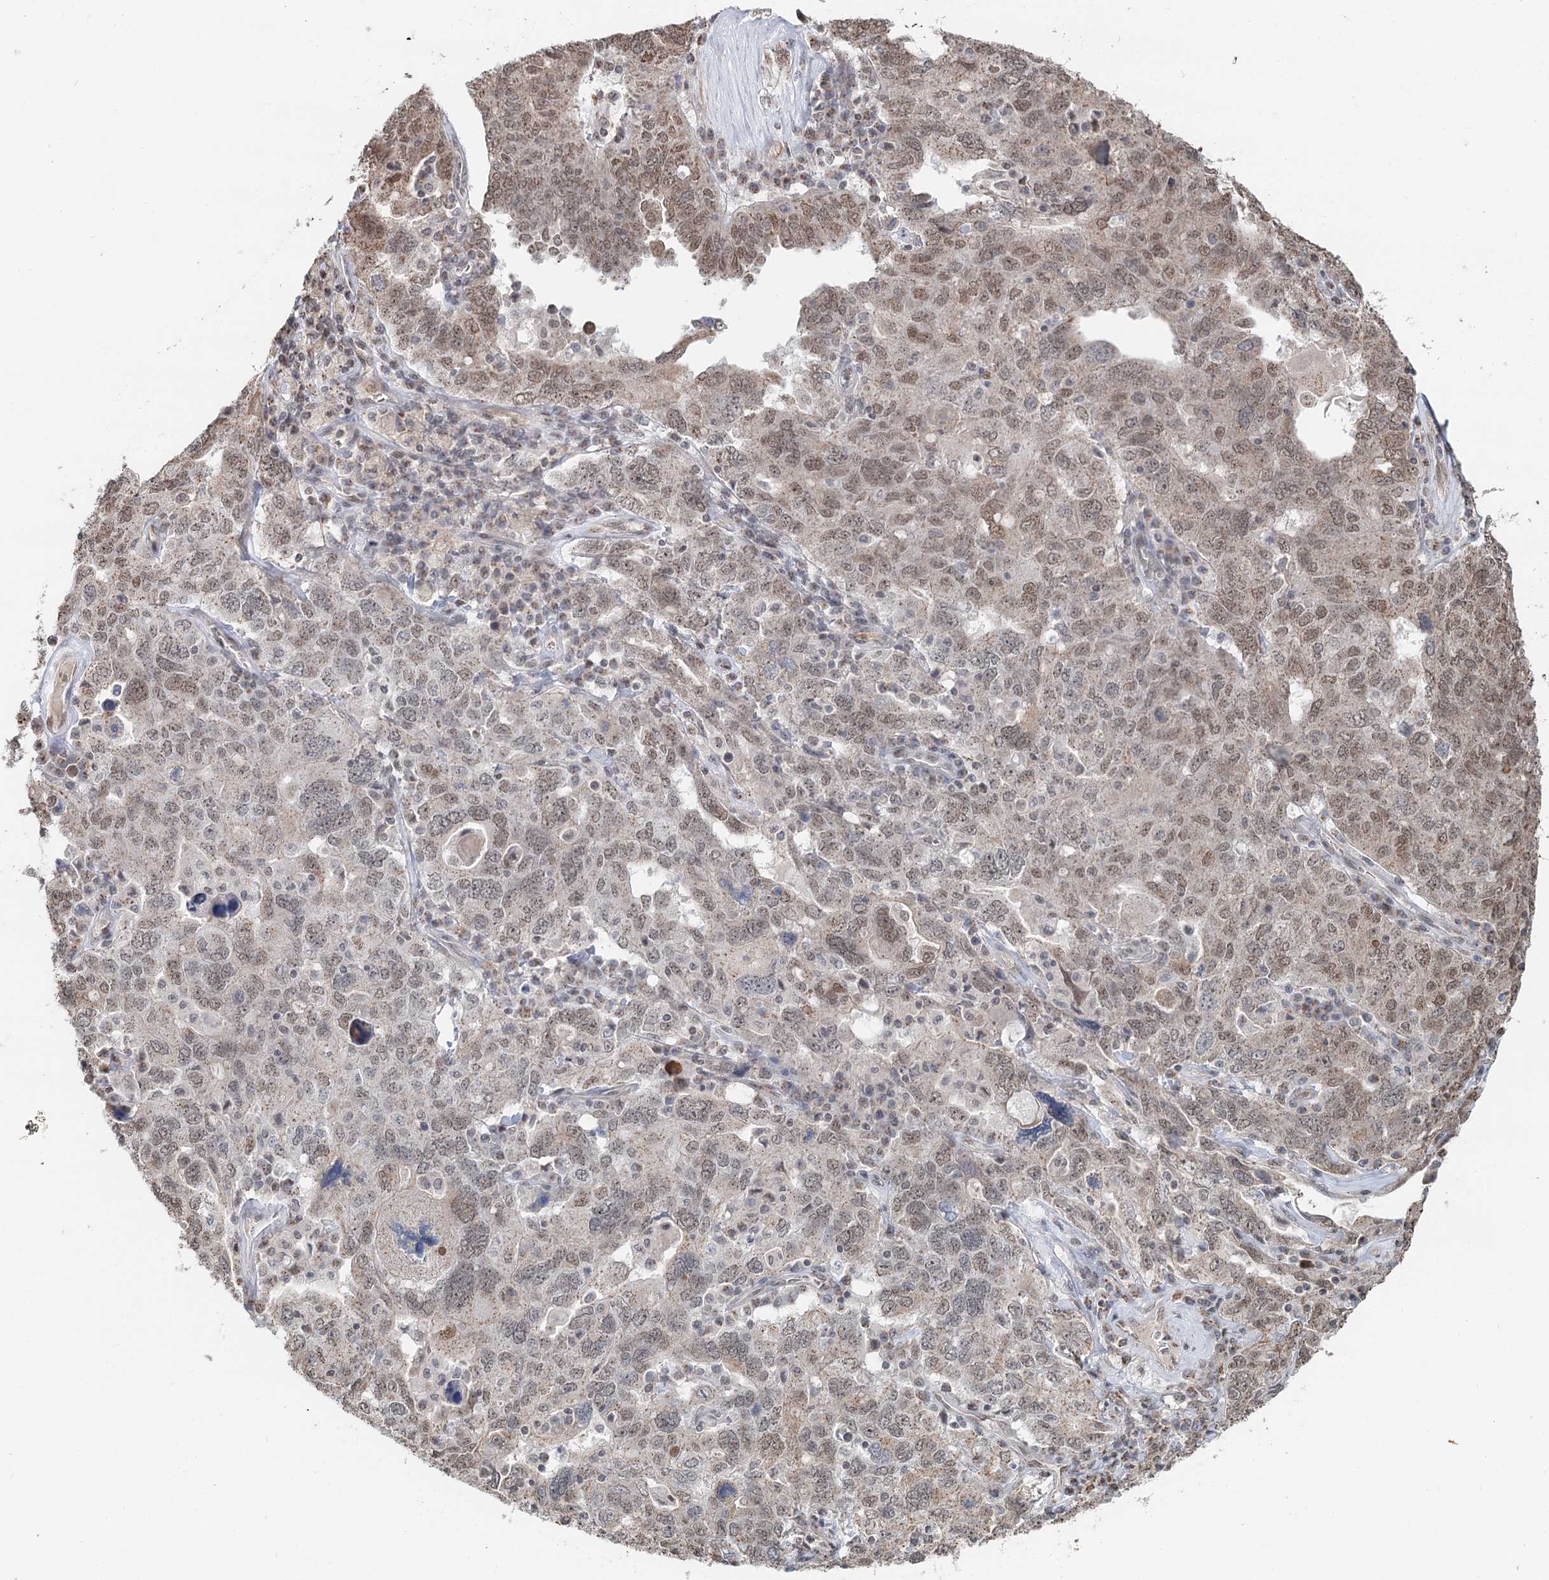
{"staining": {"intensity": "weak", "quantity": "25%-75%", "location": "nuclear"}, "tissue": "ovarian cancer", "cell_type": "Tumor cells", "image_type": "cancer", "snomed": [{"axis": "morphology", "description": "Carcinoma, endometroid"}, {"axis": "topography", "description": "Ovary"}], "caption": "Immunohistochemistry (IHC) (DAB) staining of human ovarian cancer shows weak nuclear protein expression in approximately 25%-75% of tumor cells.", "gene": "GPALPP1", "patient": {"sex": "female", "age": 62}}